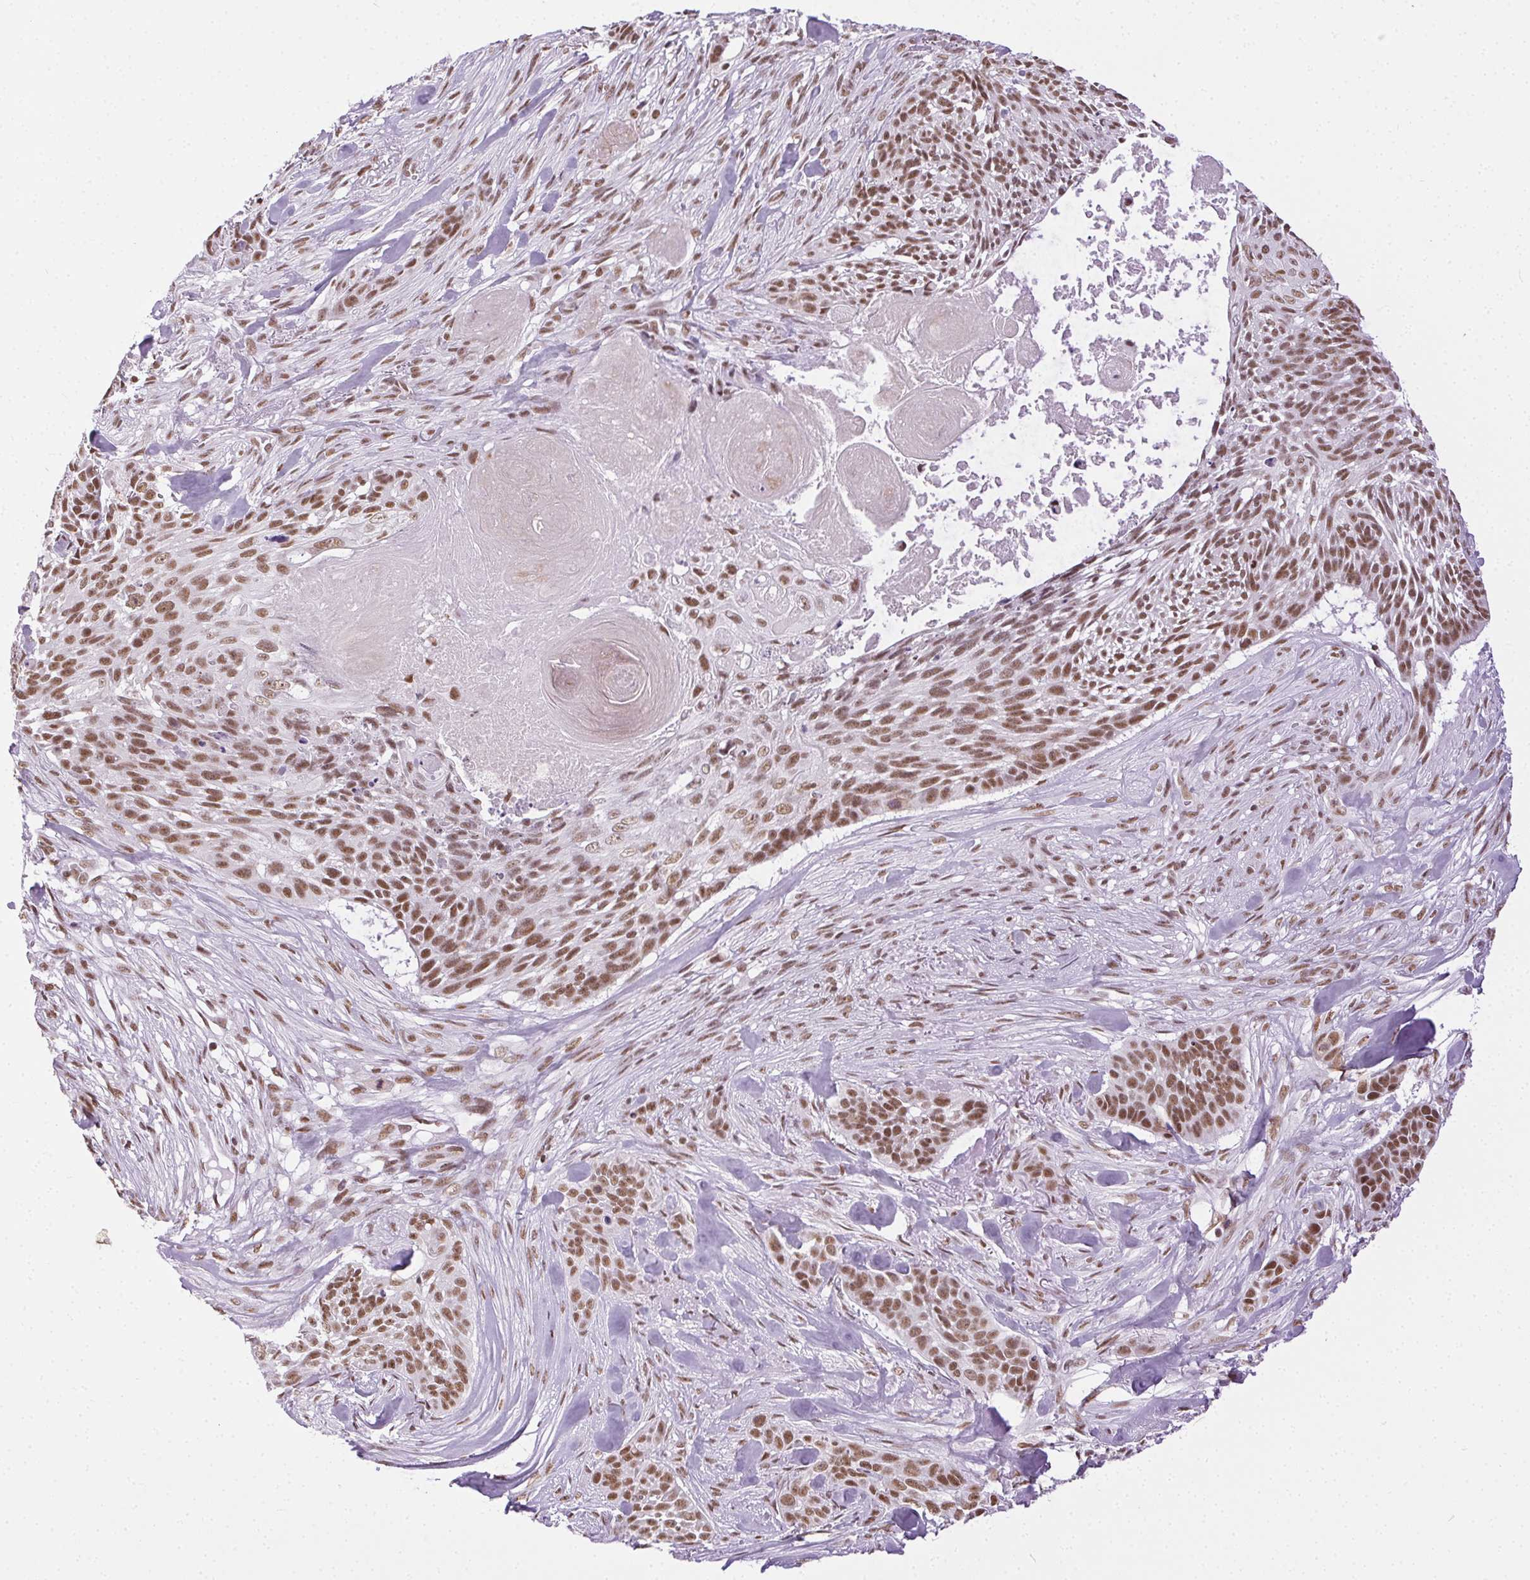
{"staining": {"intensity": "moderate", "quantity": ">75%", "location": "nuclear"}, "tissue": "skin cancer", "cell_type": "Tumor cells", "image_type": "cancer", "snomed": [{"axis": "morphology", "description": "Basal cell carcinoma"}, {"axis": "topography", "description": "Skin"}], "caption": "The micrograph shows immunohistochemical staining of basal cell carcinoma (skin). There is moderate nuclear positivity is appreciated in approximately >75% of tumor cells. Immunohistochemistry stains the protein in brown and the nuclei are stained blue.", "gene": "TRA2B", "patient": {"sex": "male", "age": 87}}